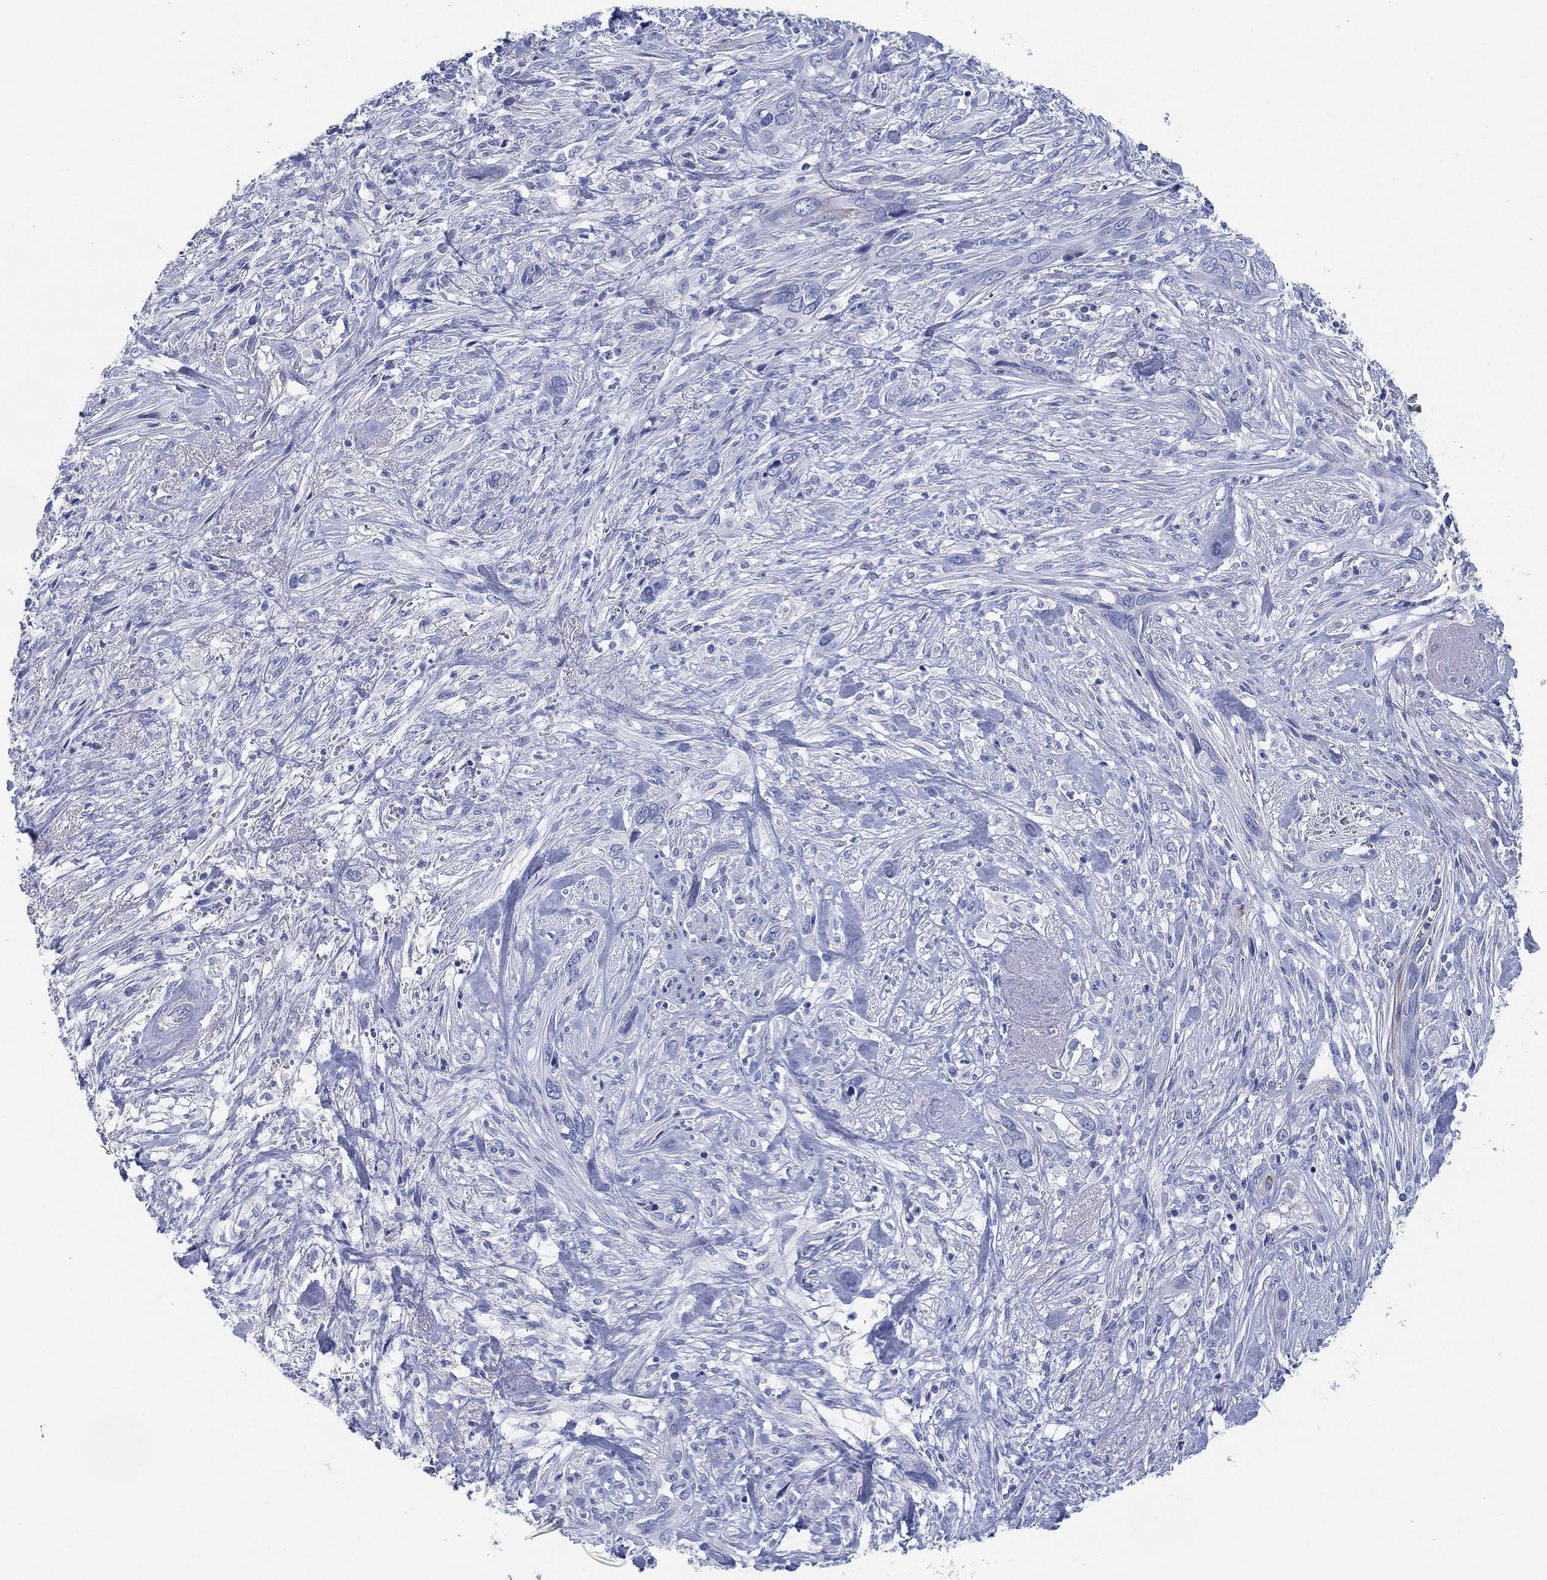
{"staining": {"intensity": "negative", "quantity": "none", "location": "none"}, "tissue": "cervical cancer", "cell_type": "Tumor cells", "image_type": "cancer", "snomed": [{"axis": "morphology", "description": "Squamous cell carcinoma, NOS"}, {"axis": "topography", "description": "Cervix"}], "caption": "Immunohistochemical staining of human squamous cell carcinoma (cervical) shows no significant staining in tumor cells. (DAB immunohistochemistry visualized using brightfield microscopy, high magnification).", "gene": "ADAD2", "patient": {"sex": "female", "age": 57}}